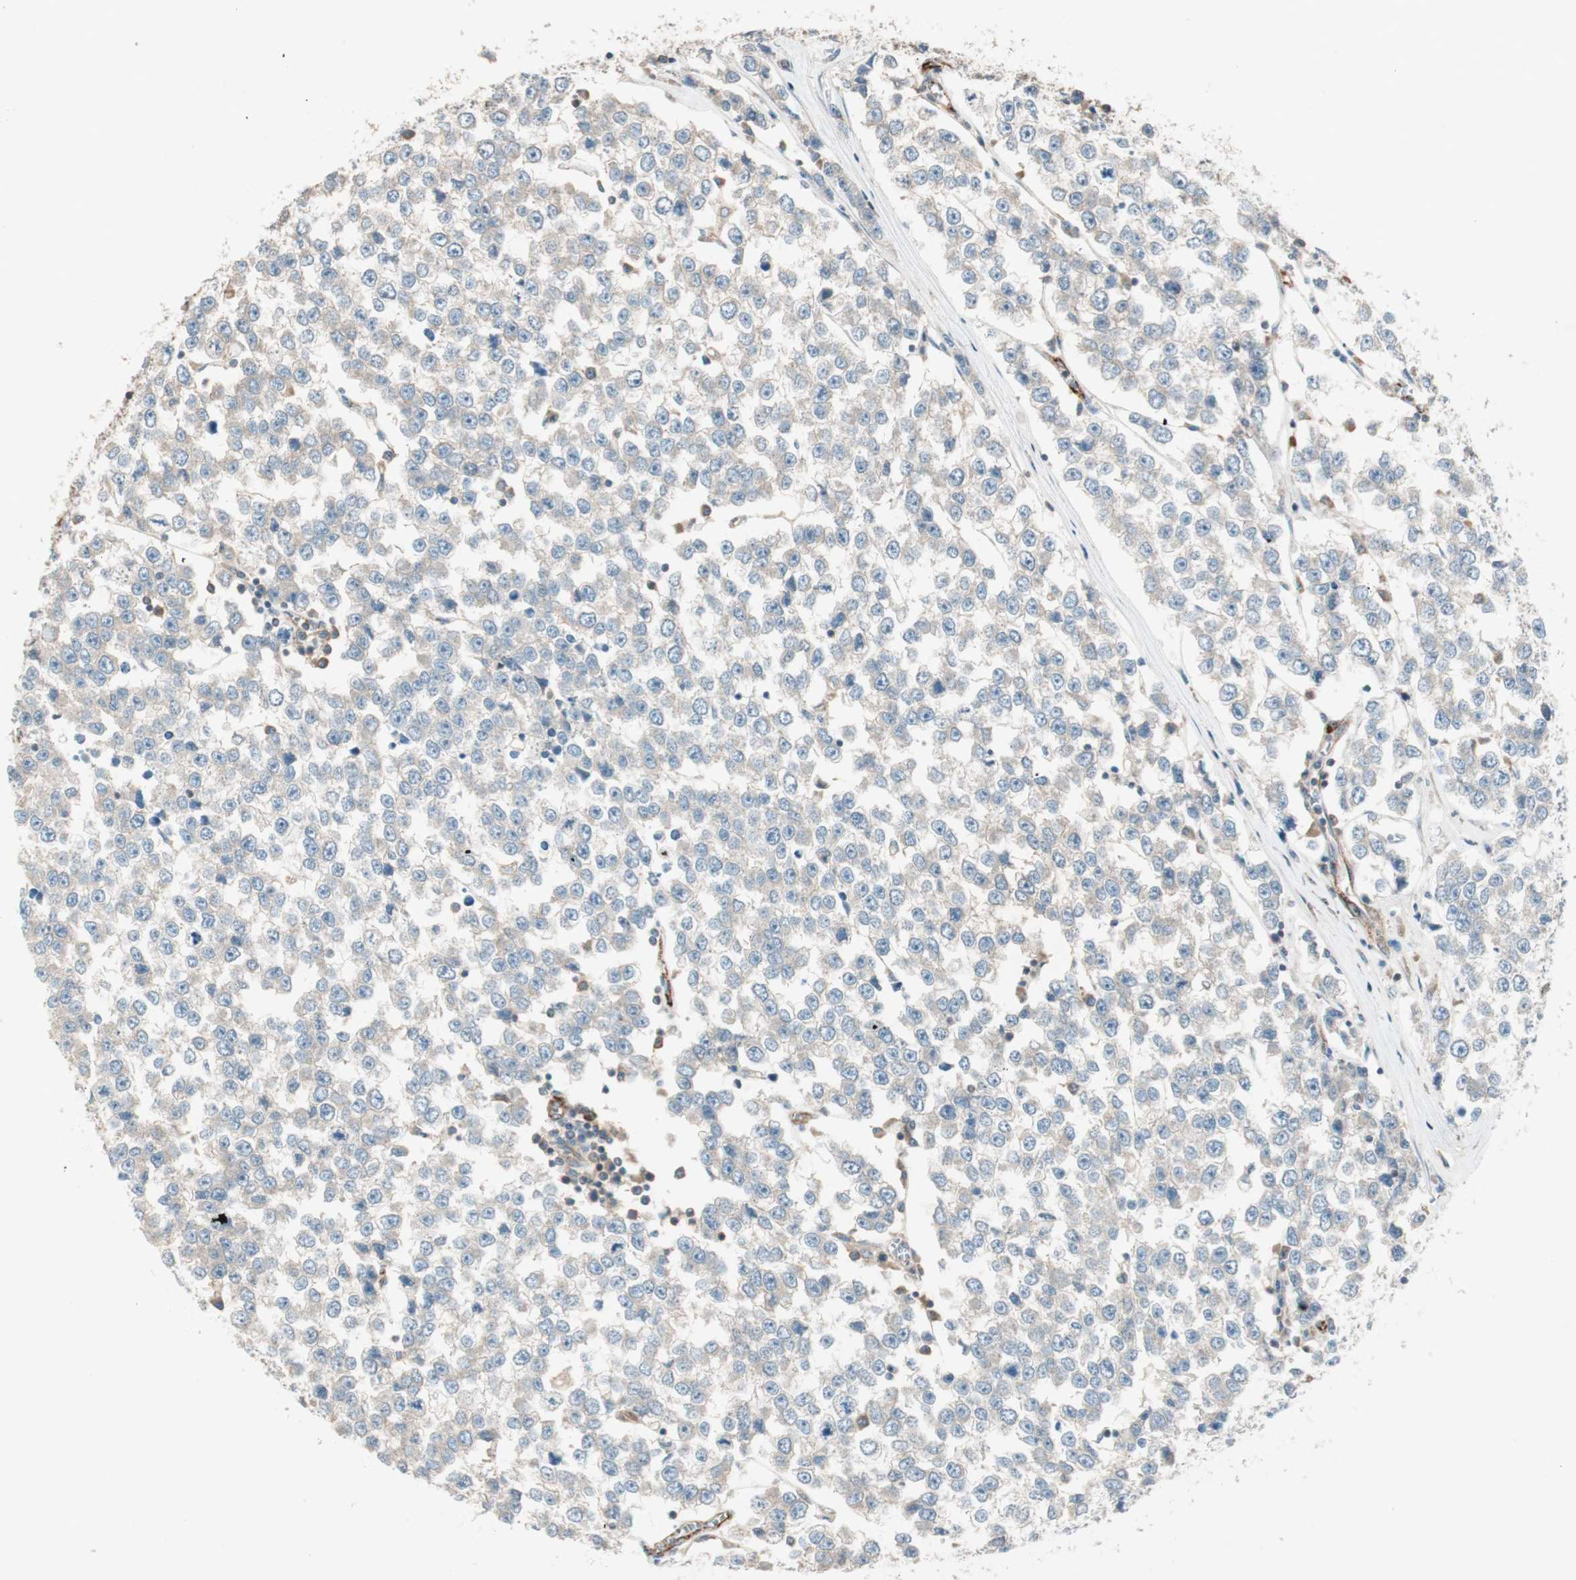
{"staining": {"intensity": "moderate", "quantity": ">75%", "location": "cytoplasmic/membranous"}, "tissue": "testis cancer", "cell_type": "Tumor cells", "image_type": "cancer", "snomed": [{"axis": "morphology", "description": "Seminoma, NOS"}, {"axis": "morphology", "description": "Carcinoma, Embryonal, NOS"}, {"axis": "topography", "description": "Testis"}], "caption": "Testis cancer (seminoma) stained with DAB (3,3'-diaminobenzidine) immunohistochemistry demonstrates medium levels of moderate cytoplasmic/membranous positivity in about >75% of tumor cells. Immunohistochemistry (ihc) stains the protein in brown and the nuclei are stained blue.", "gene": "CC2D1A", "patient": {"sex": "male", "age": 52}}